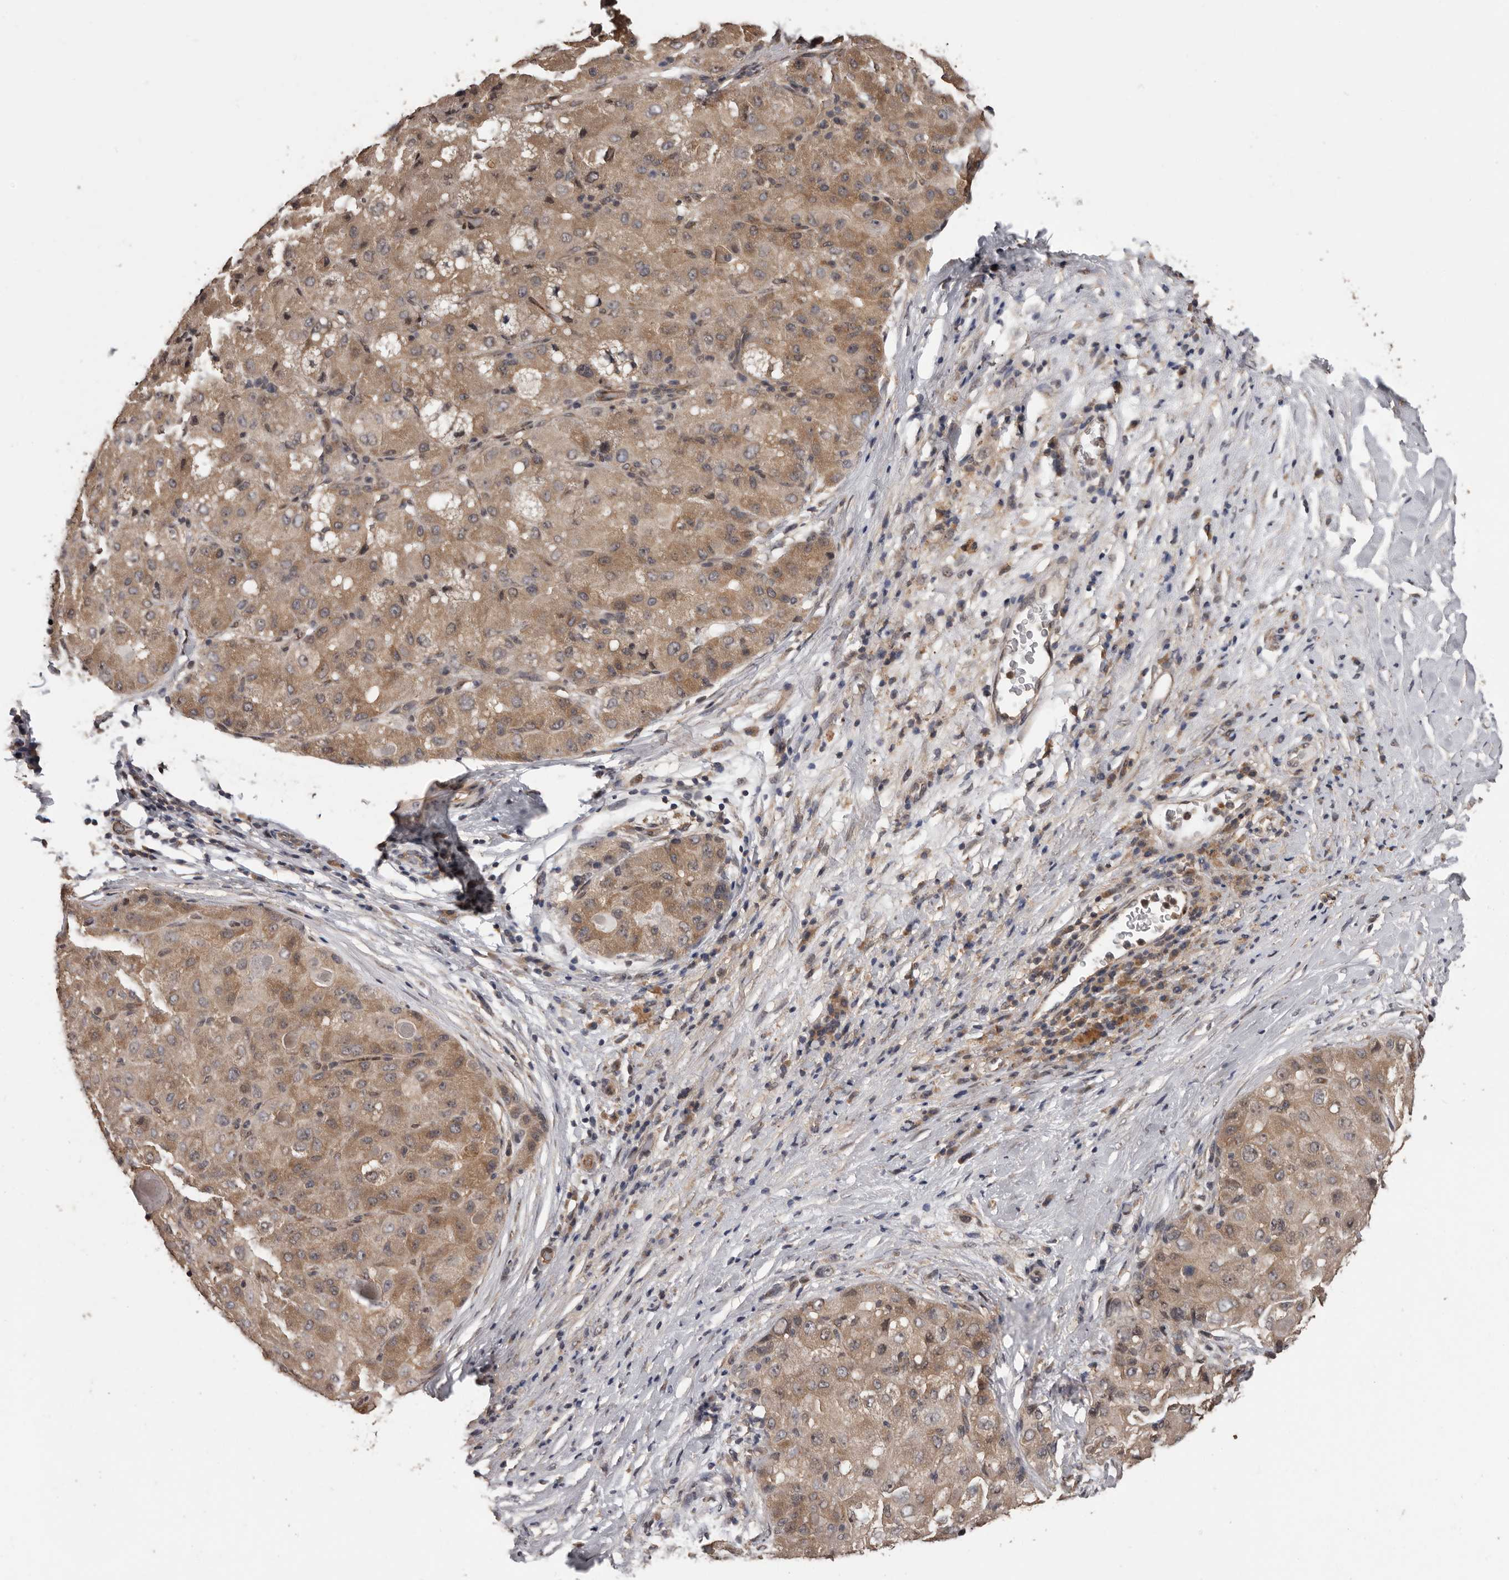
{"staining": {"intensity": "moderate", "quantity": ">75%", "location": "cytoplasmic/membranous"}, "tissue": "liver cancer", "cell_type": "Tumor cells", "image_type": "cancer", "snomed": [{"axis": "morphology", "description": "Carcinoma, Hepatocellular, NOS"}, {"axis": "topography", "description": "Liver"}], "caption": "A micrograph of human liver cancer (hepatocellular carcinoma) stained for a protein reveals moderate cytoplasmic/membranous brown staining in tumor cells. (IHC, brightfield microscopy, high magnification).", "gene": "VPS37A", "patient": {"sex": "male", "age": 80}}